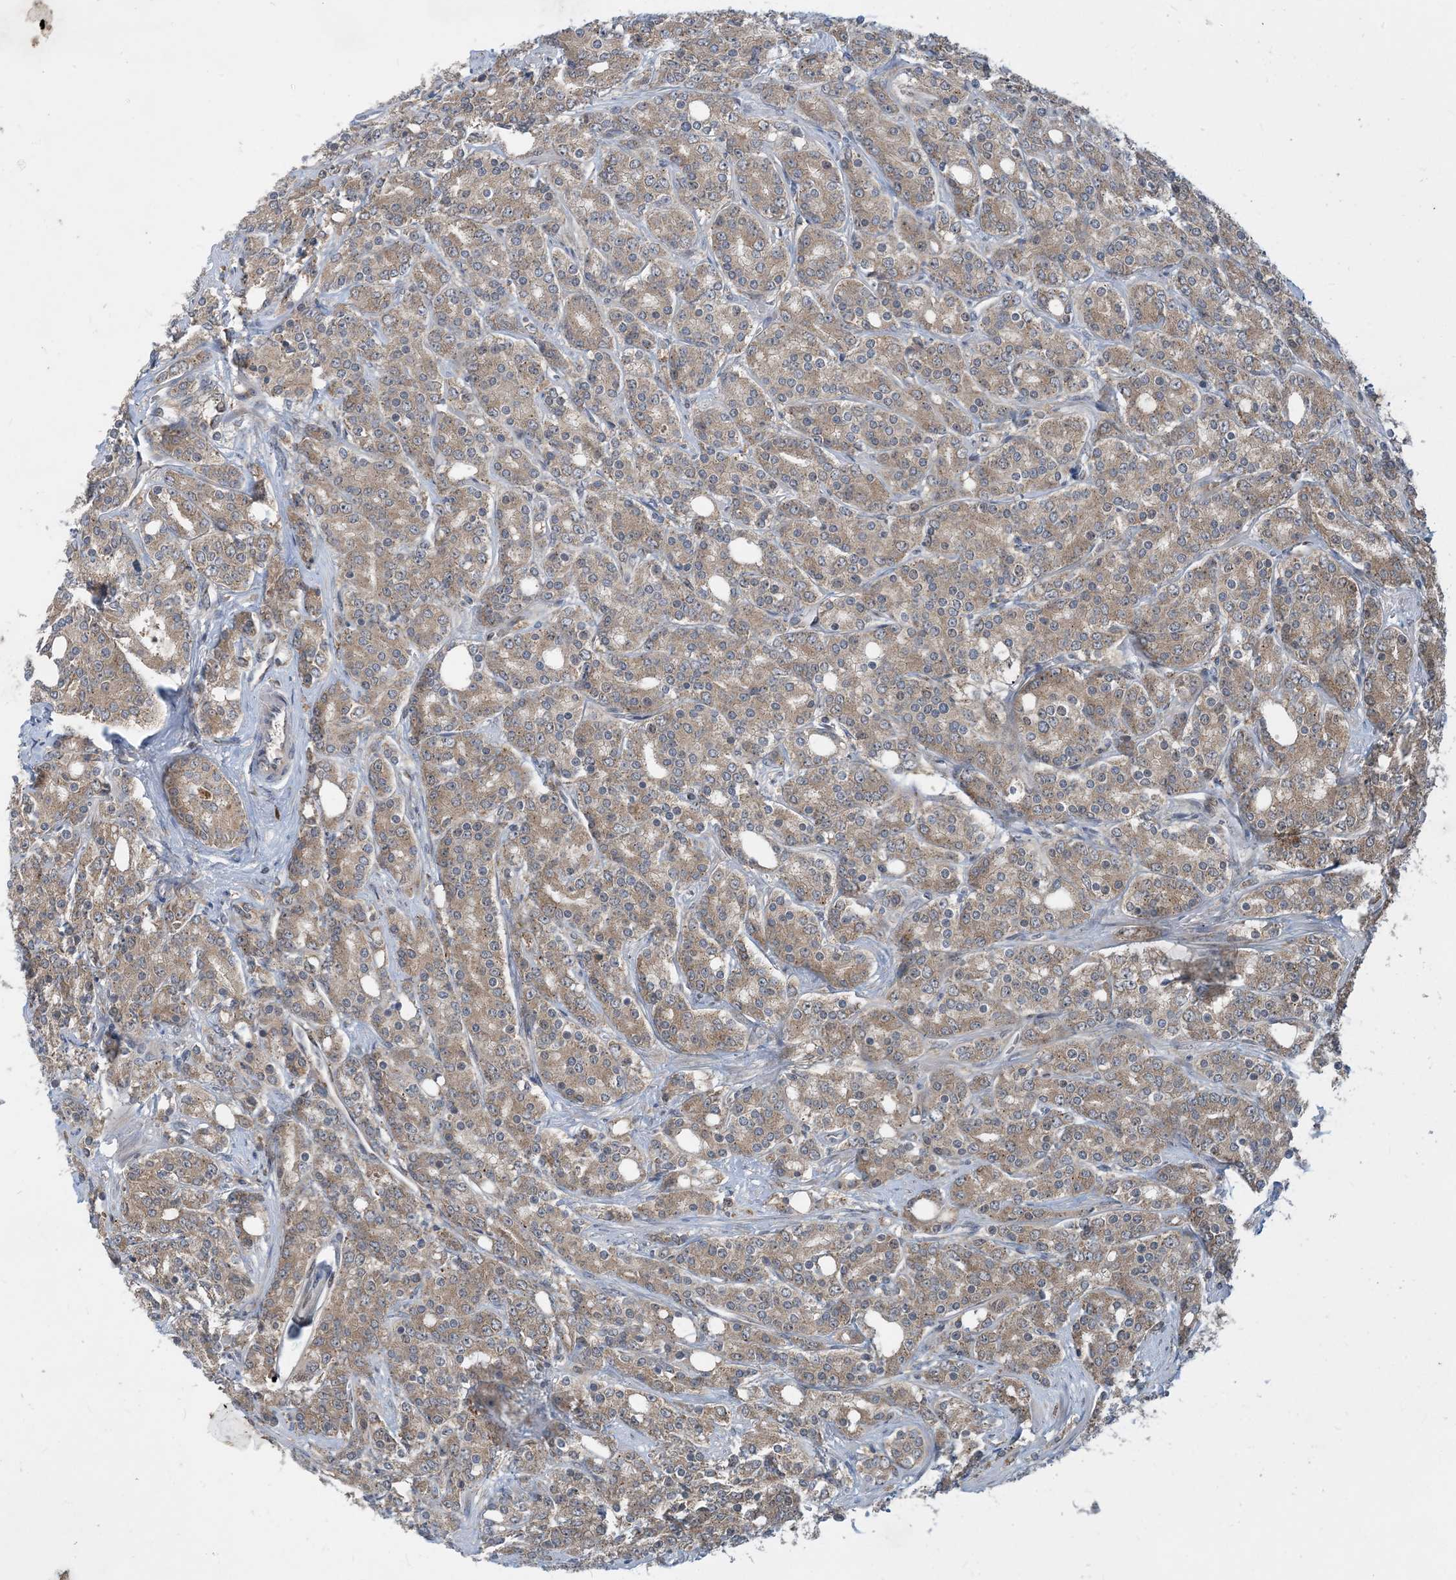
{"staining": {"intensity": "moderate", "quantity": ">75%", "location": "cytoplasmic/membranous"}, "tissue": "prostate cancer", "cell_type": "Tumor cells", "image_type": "cancer", "snomed": [{"axis": "morphology", "description": "Adenocarcinoma, High grade"}, {"axis": "topography", "description": "Prostate"}], "caption": "Approximately >75% of tumor cells in human prostate cancer exhibit moderate cytoplasmic/membranous protein expression as visualized by brown immunohistochemical staining.", "gene": "TINAG", "patient": {"sex": "male", "age": 62}}